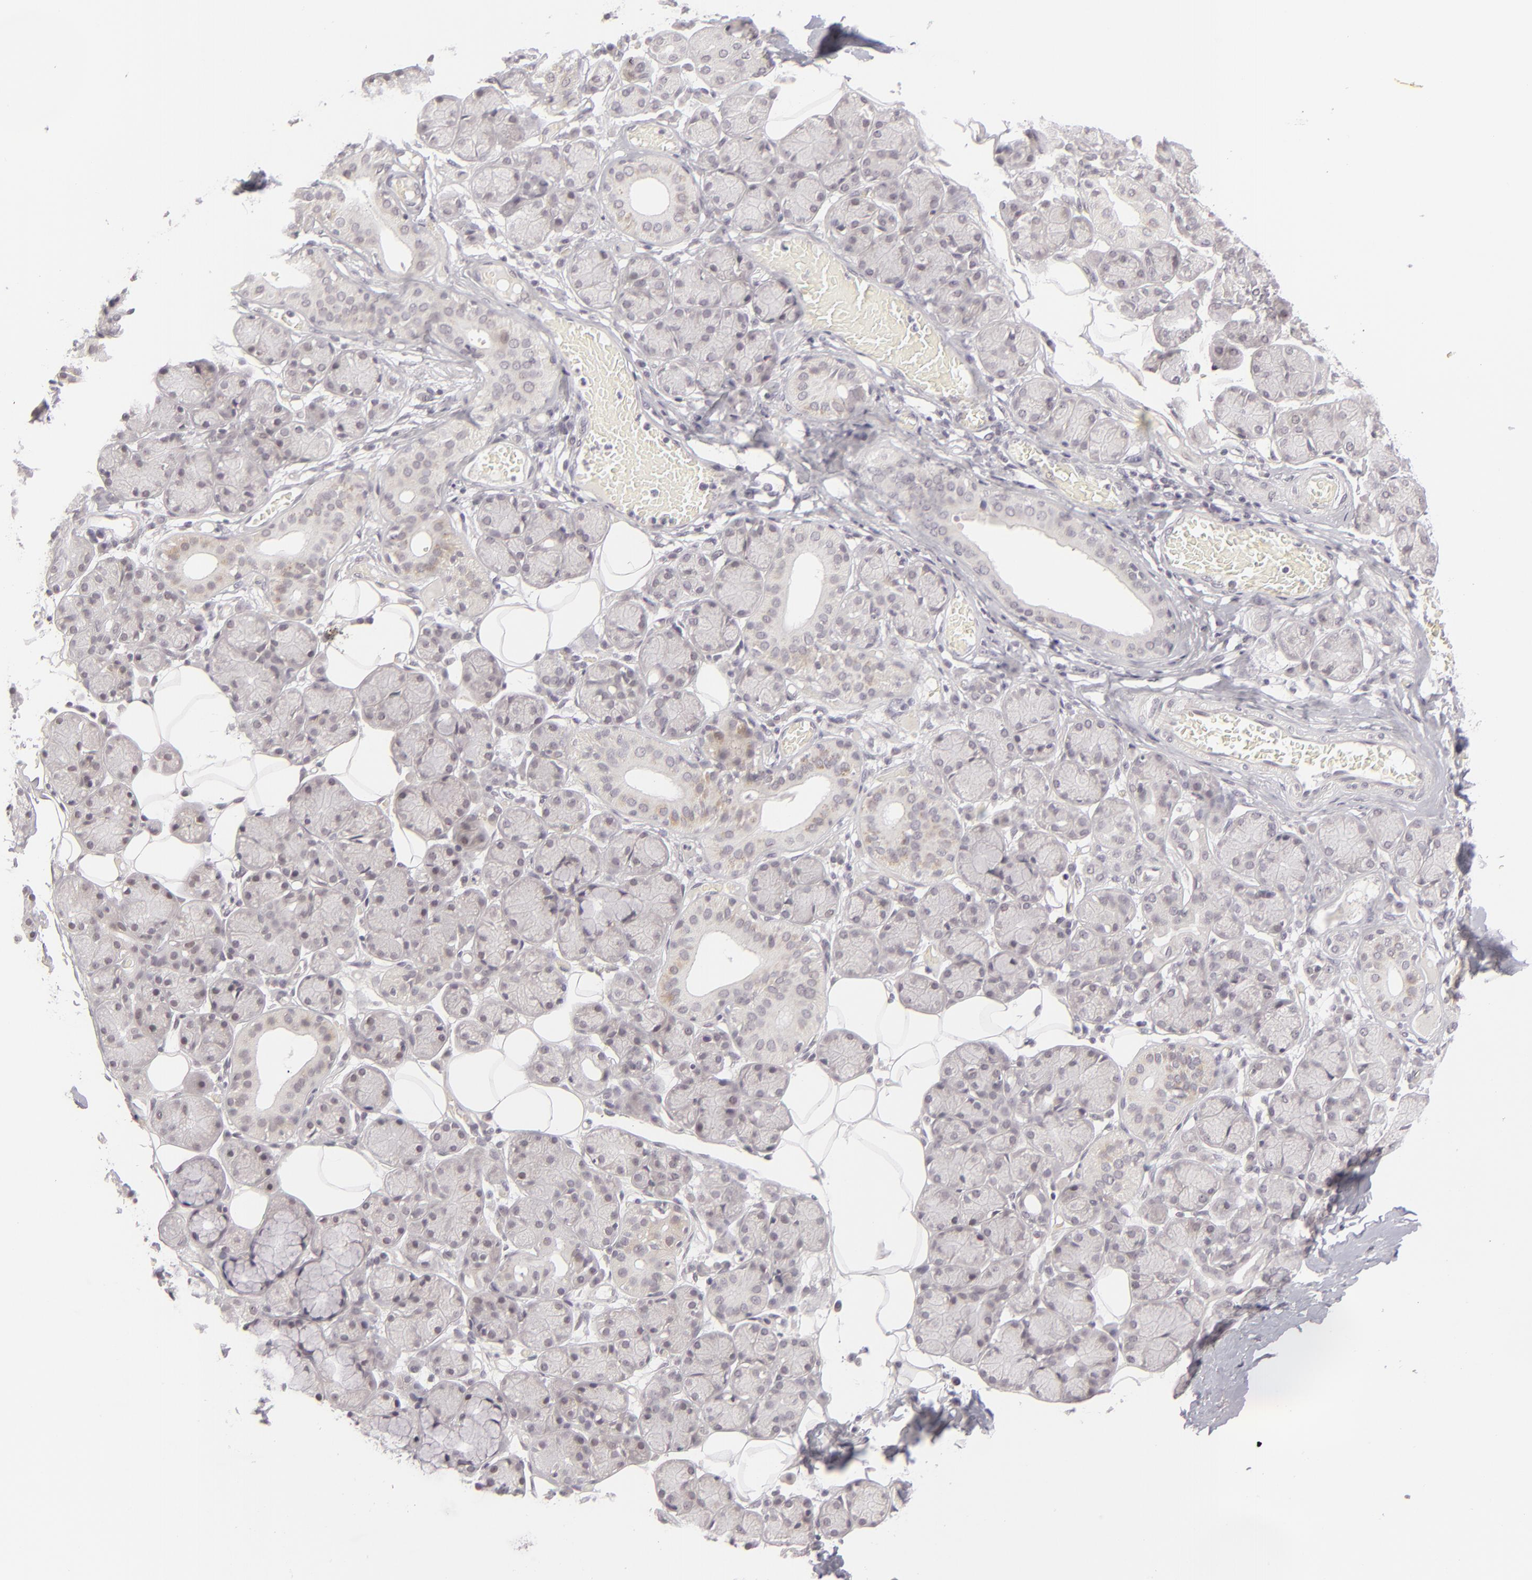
{"staining": {"intensity": "negative", "quantity": "none", "location": "none"}, "tissue": "salivary gland", "cell_type": "Glandular cells", "image_type": "normal", "snomed": [{"axis": "morphology", "description": "Normal tissue, NOS"}, {"axis": "topography", "description": "Salivary gland"}], "caption": "Photomicrograph shows no significant protein staining in glandular cells of normal salivary gland.", "gene": "DLG3", "patient": {"sex": "male", "age": 54}}